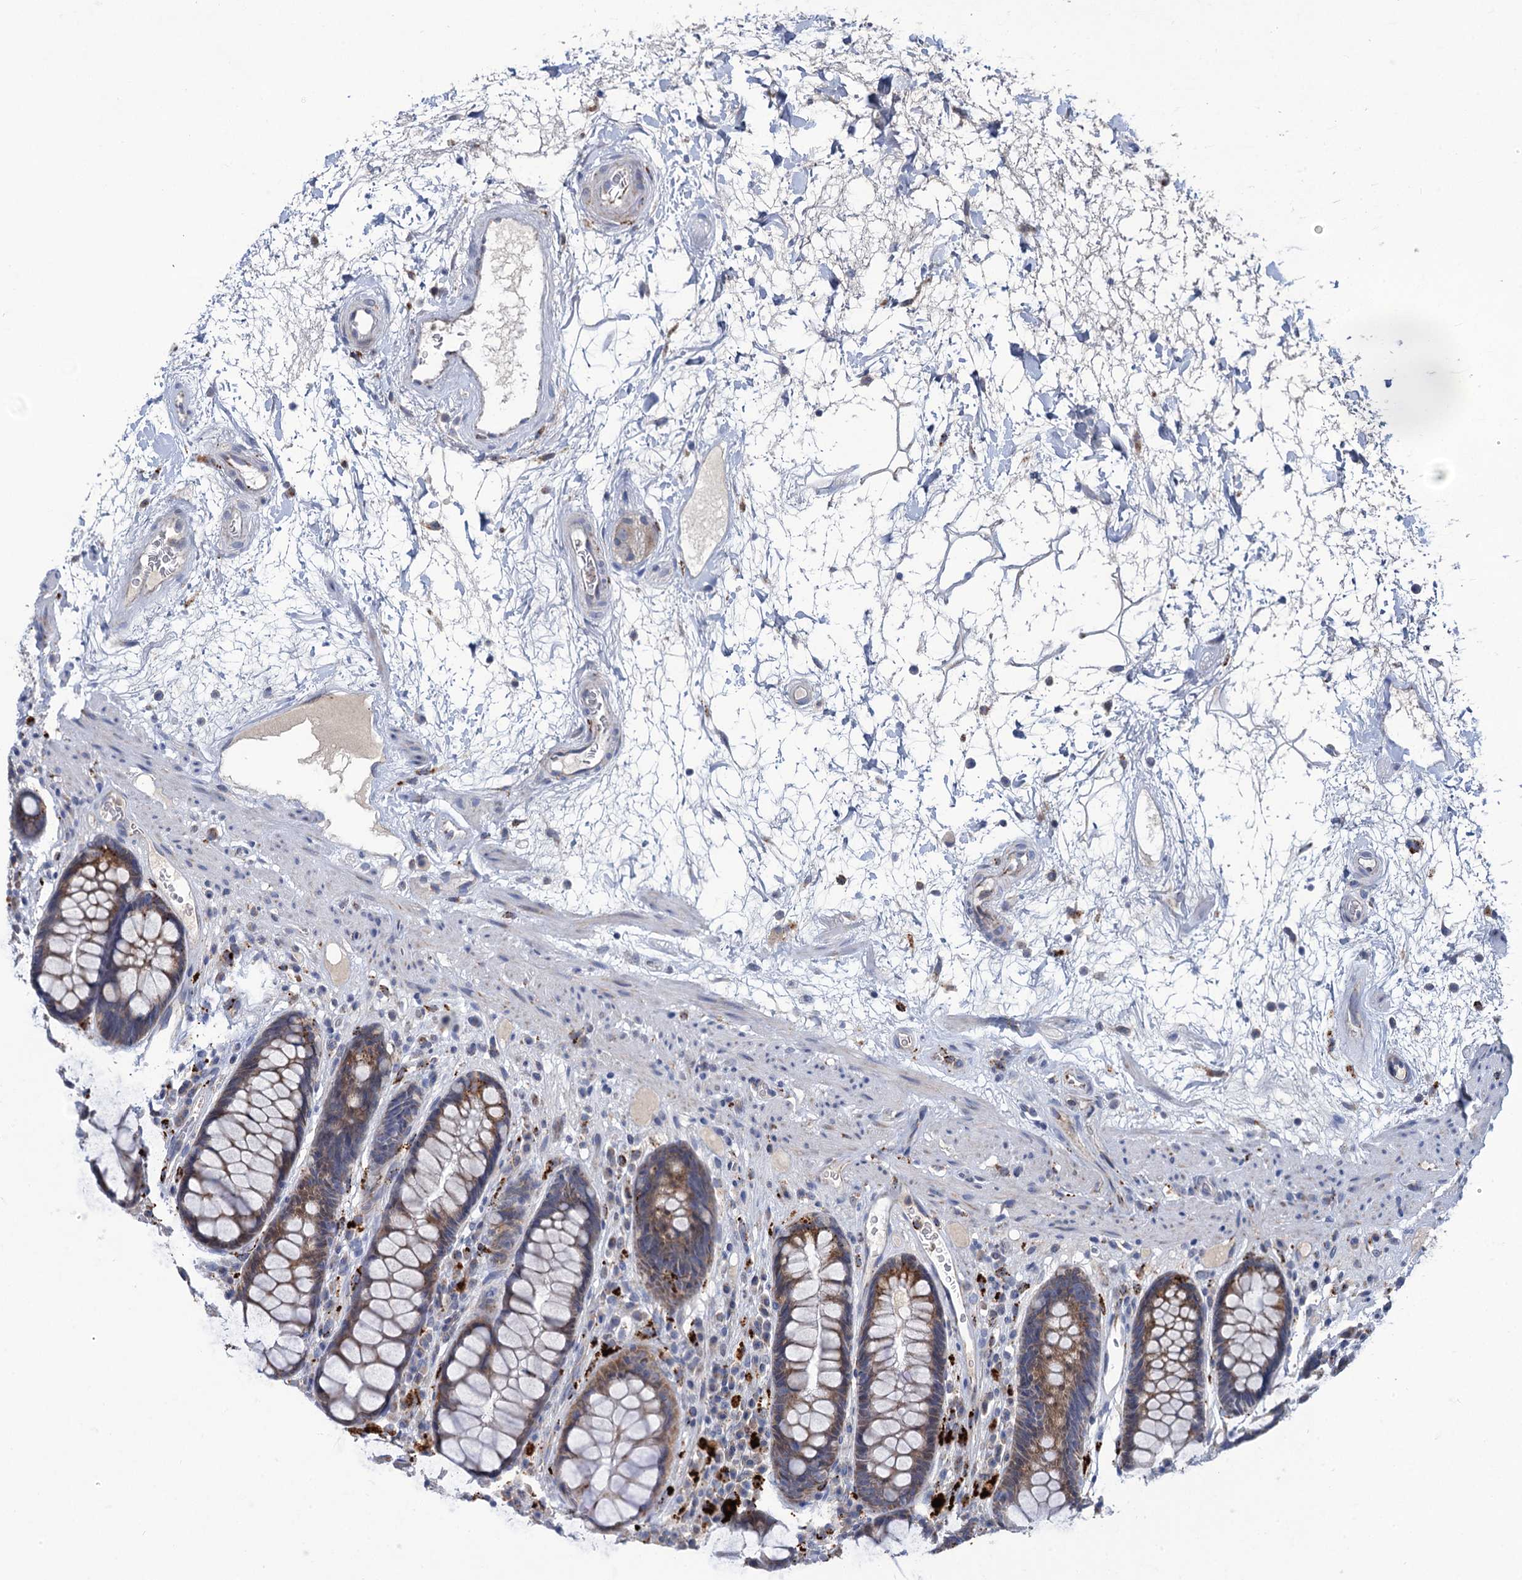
{"staining": {"intensity": "moderate", "quantity": "25%-75%", "location": "cytoplasmic/membranous"}, "tissue": "rectum", "cell_type": "Glandular cells", "image_type": "normal", "snomed": [{"axis": "morphology", "description": "Normal tissue, NOS"}, {"axis": "topography", "description": "Rectum"}], "caption": "High-power microscopy captured an immunohistochemistry (IHC) photomicrograph of unremarkable rectum, revealing moderate cytoplasmic/membranous positivity in about 25%-75% of glandular cells.", "gene": "ANKS3", "patient": {"sex": "male", "age": 64}}